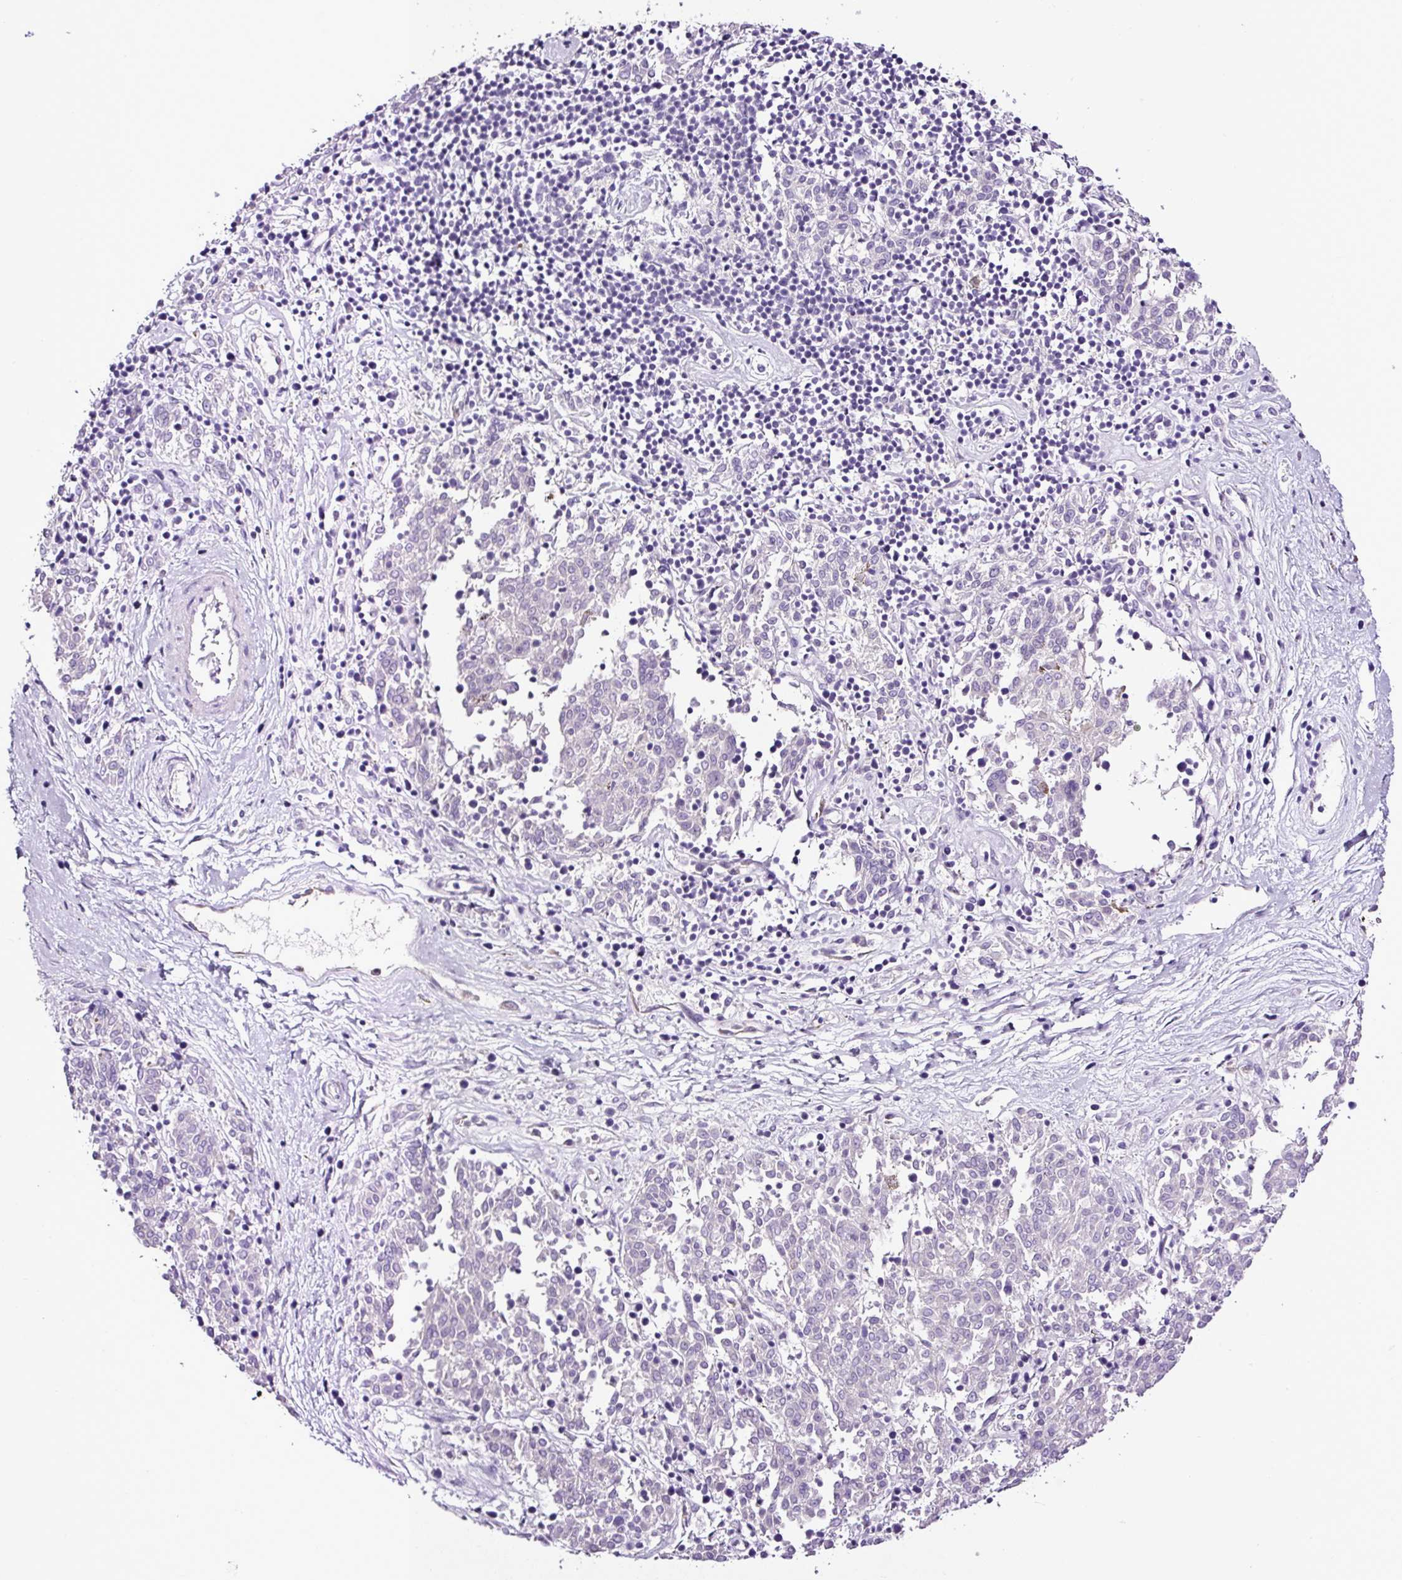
{"staining": {"intensity": "negative", "quantity": "none", "location": "none"}, "tissue": "melanoma", "cell_type": "Tumor cells", "image_type": "cancer", "snomed": [{"axis": "morphology", "description": "Malignant melanoma, NOS"}, {"axis": "topography", "description": "Skin"}], "caption": "Tumor cells show no significant protein staining in malignant melanoma.", "gene": "SP8", "patient": {"sex": "female", "age": 72}}